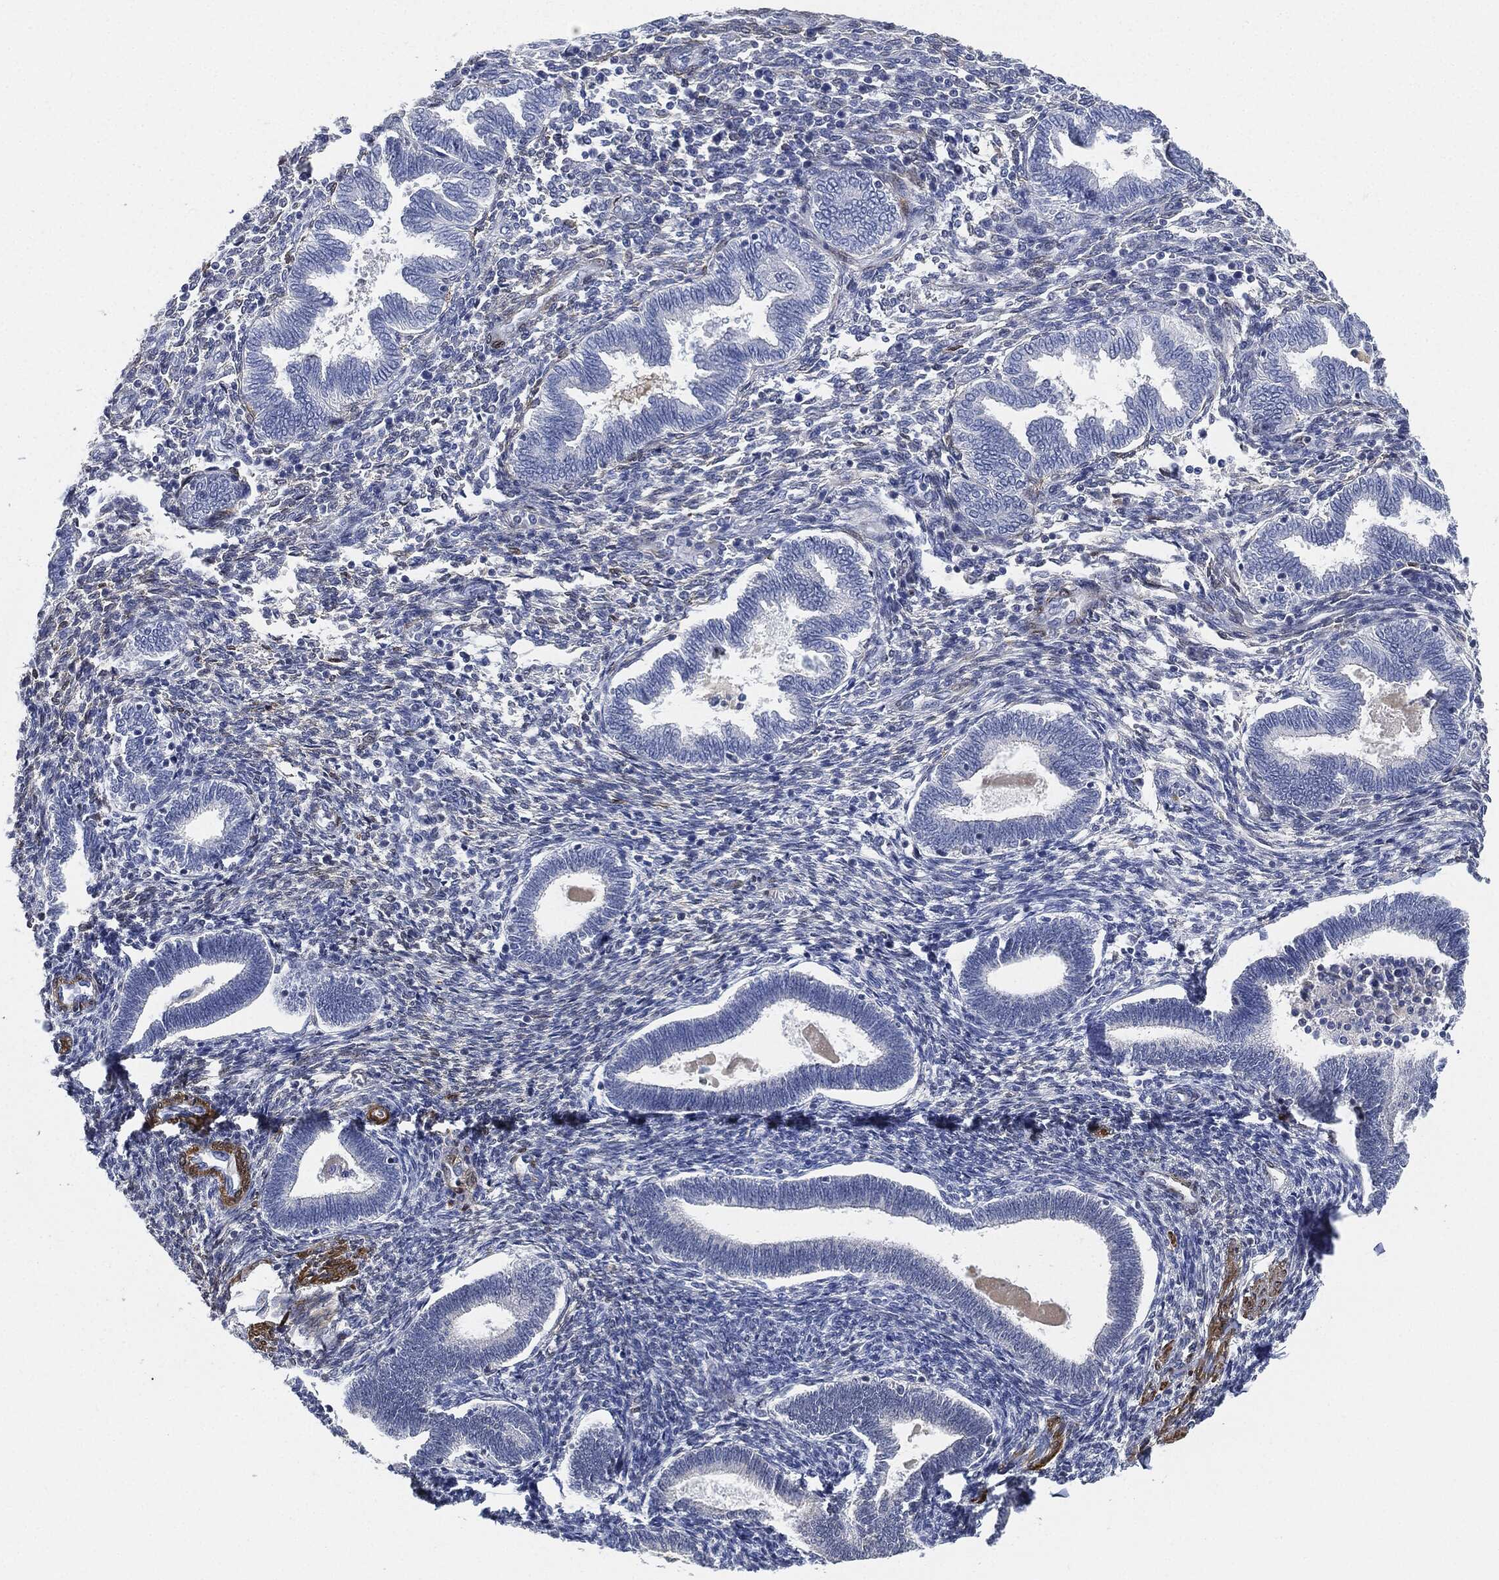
{"staining": {"intensity": "negative", "quantity": "none", "location": "none"}, "tissue": "endometrium", "cell_type": "Cells in endometrial stroma", "image_type": "normal", "snomed": [{"axis": "morphology", "description": "Normal tissue, NOS"}, {"axis": "topography", "description": "Endometrium"}], "caption": "IHC image of normal endometrium: endometrium stained with DAB (3,3'-diaminobenzidine) reveals no significant protein expression in cells in endometrial stroma.", "gene": "TAGLN", "patient": {"sex": "female", "age": 42}}